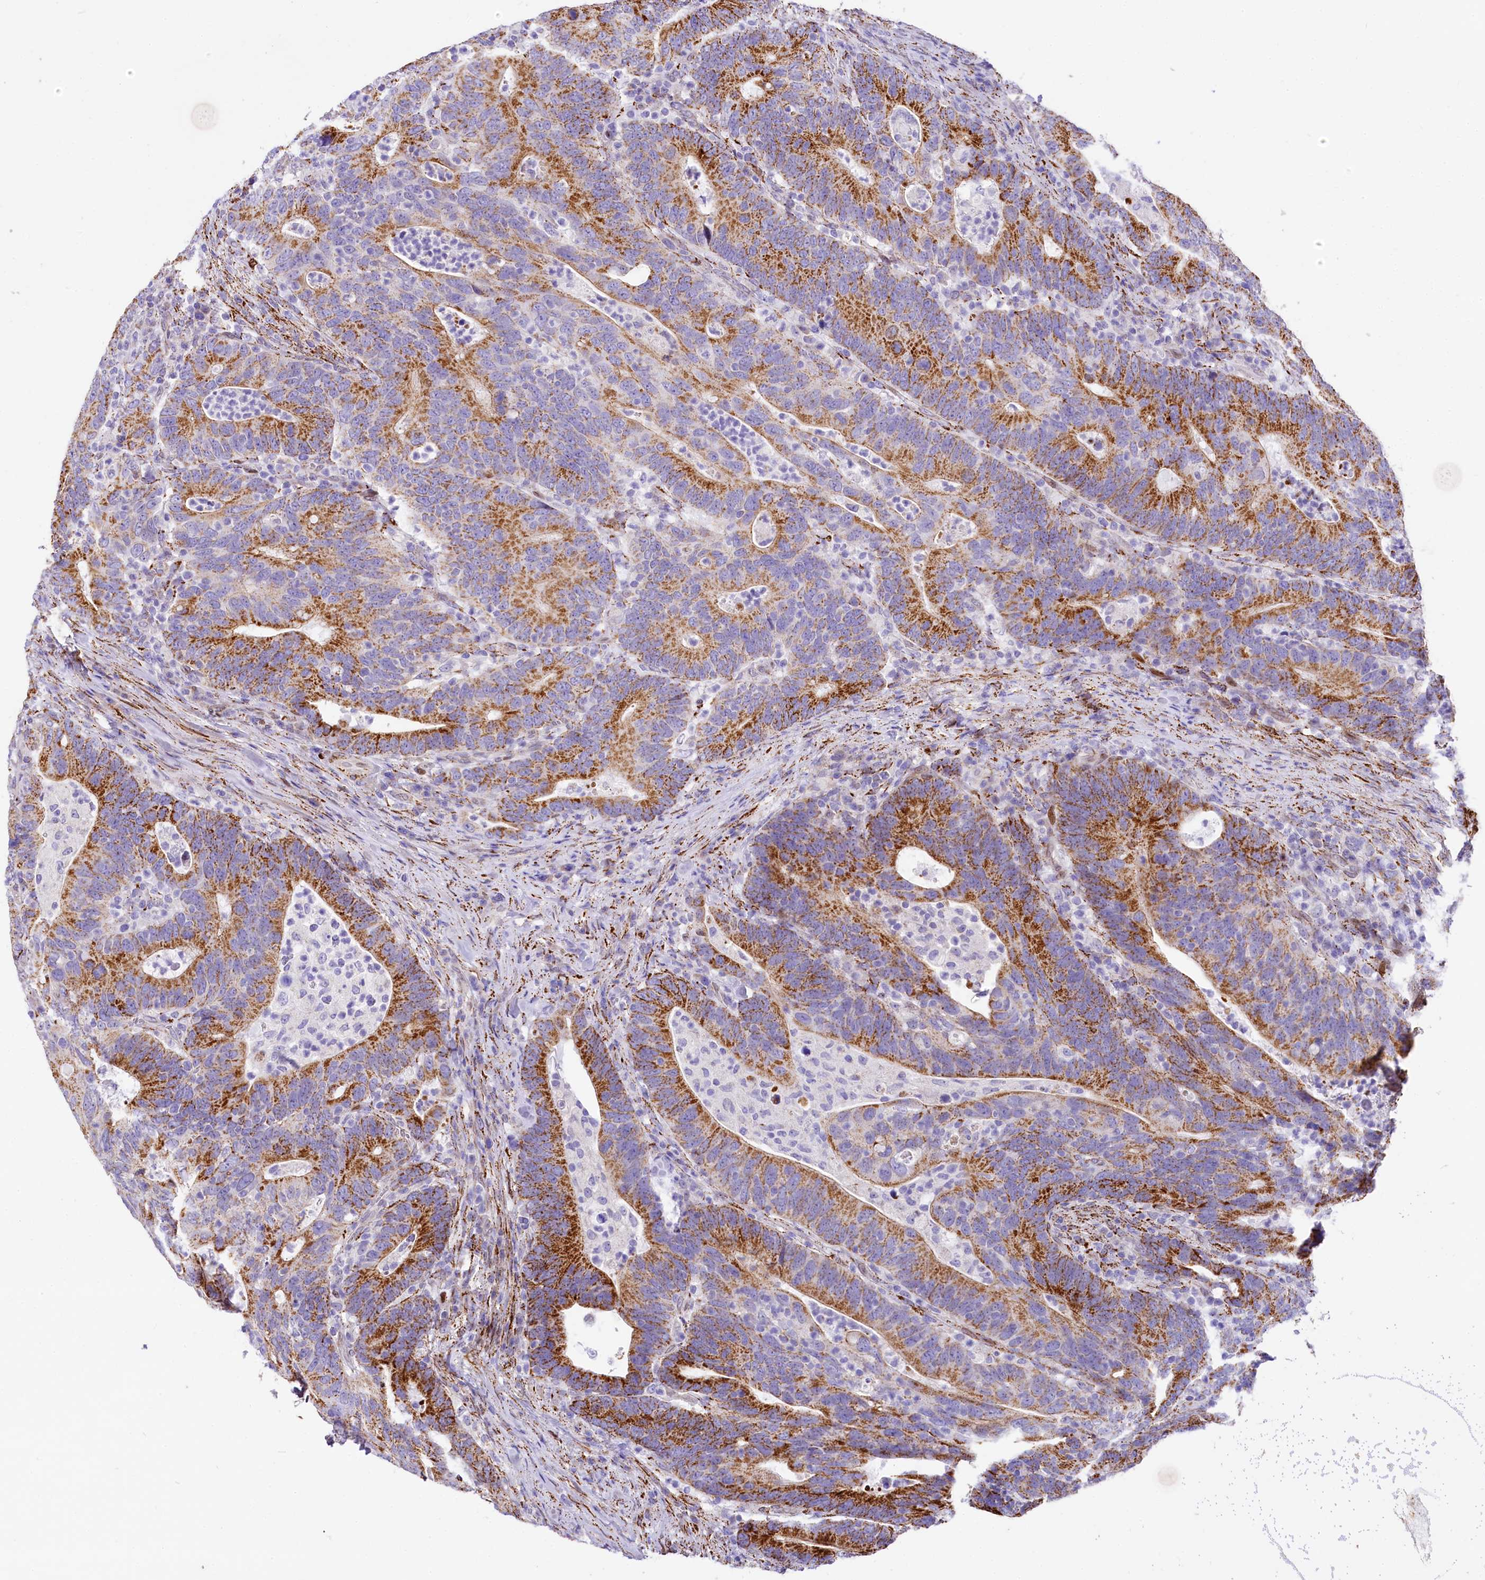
{"staining": {"intensity": "strong", "quantity": ">75%", "location": "cytoplasmic/membranous"}, "tissue": "colorectal cancer", "cell_type": "Tumor cells", "image_type": "cancer", "snomed": [{"axis": "morphology", "description": "Adenocarcinoma, NOS"}, {"axis": "topography", "description": "Colon"}], "caption": "A micrograph showing strong cytoplasmic/membranous positivity in about >75% of tumor cells in adenocarcinoma (colorectal), as visualized by brown immunohistochemical staining.", "gene": "PPIP5K2", "patient": {"sex": "female", "age": 66}}